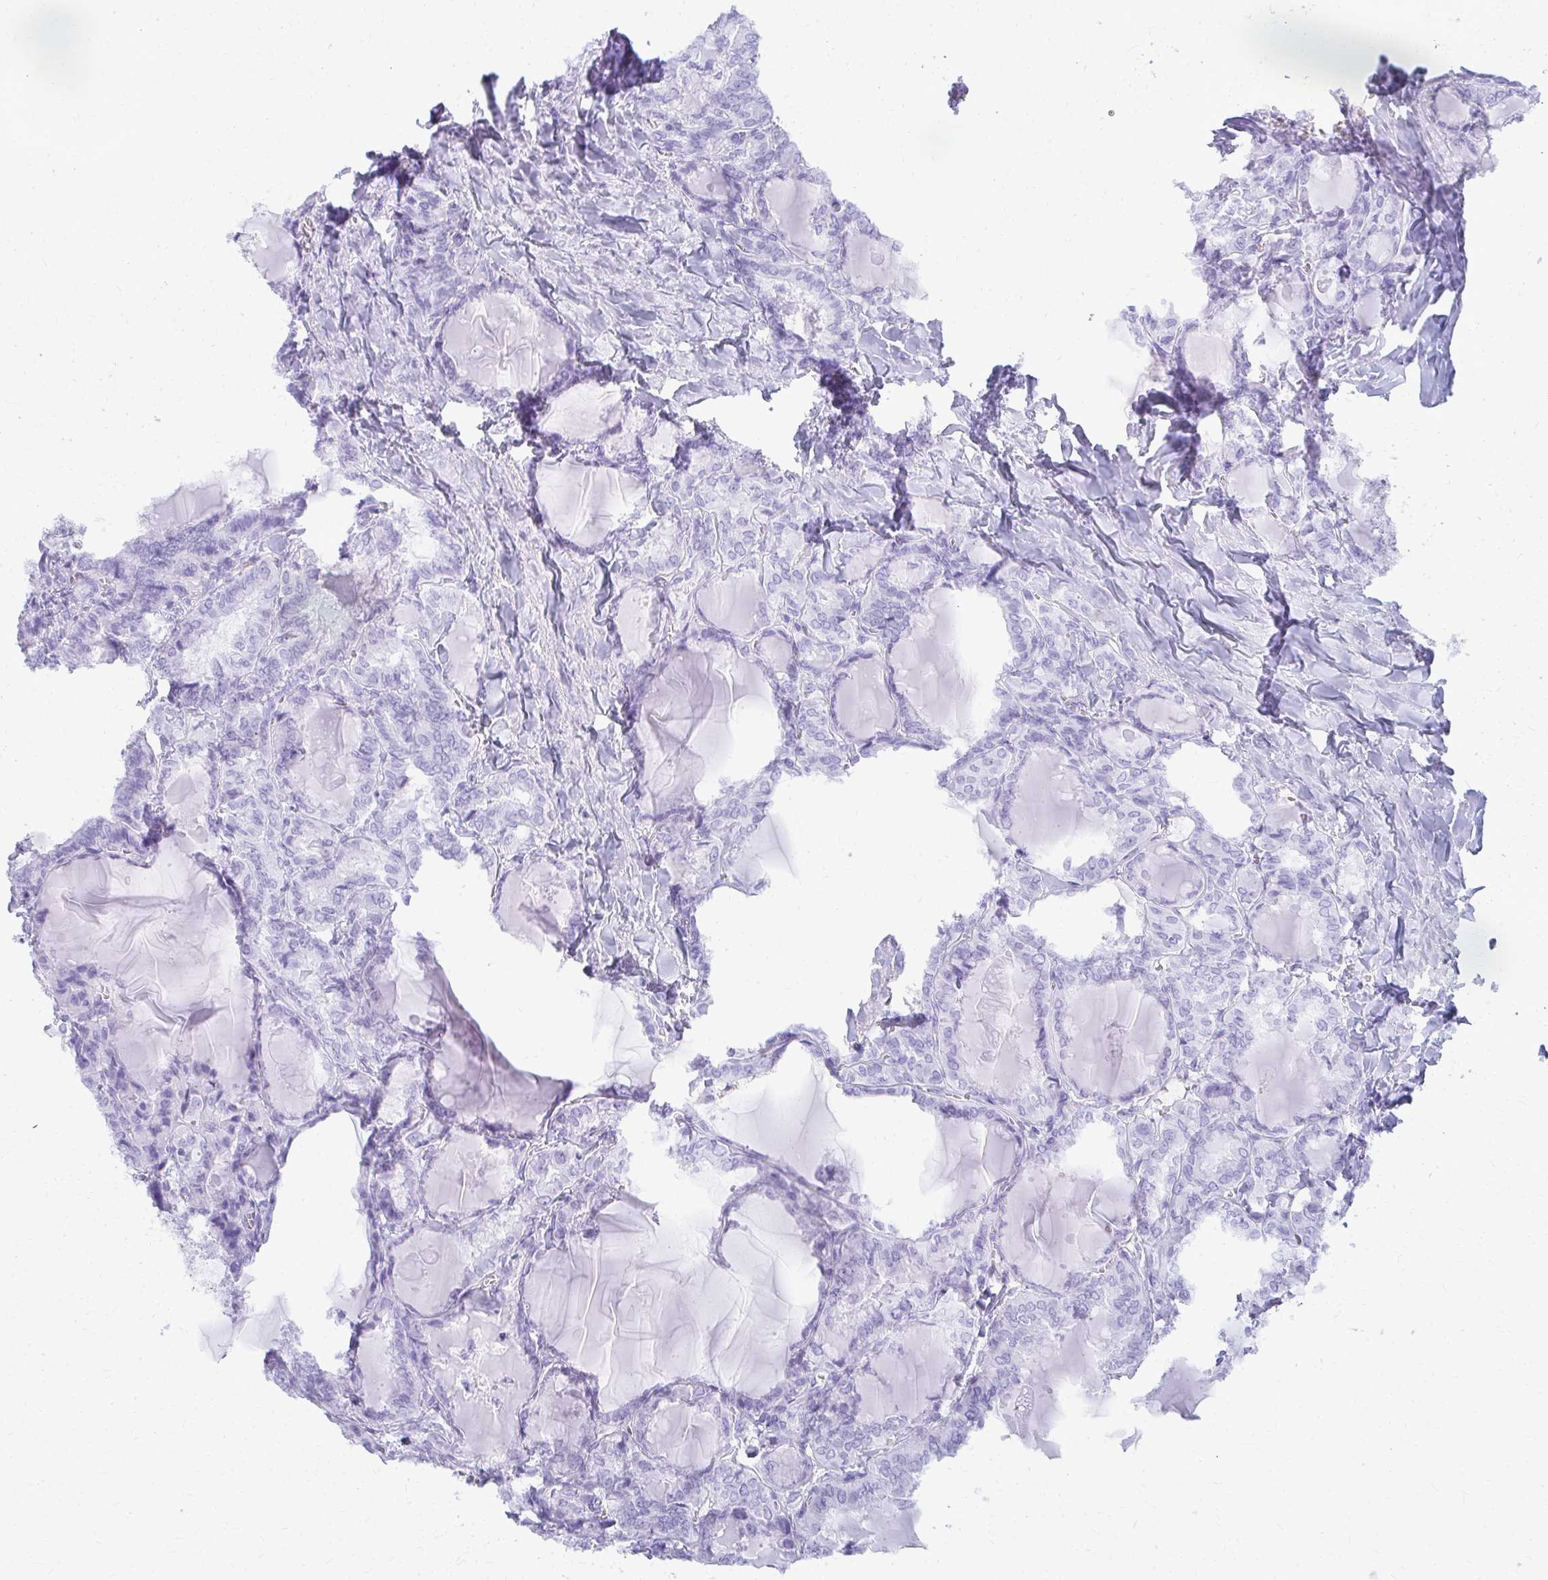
{"staining": {"intensity": "negative", "quantity": "none", "location": "none"}, "tissue": "thyroid cancer", "cell_type": "Tumor cells", "image_type": "cancer", "snomed": [{"axis": "morphology", "description": "Papillary adenocarcinoma, NOS"}, {"axis": "topography", "description": "Thyroid gland"}], "caption": "This is an immunohistochemistry (IHC) photomicrograph of human papillary adenocarcinoma (thyroid). There is no positivity in tumor cells.", "gene": "MAF1", "patient": {"sex": "female", "age": 46}}